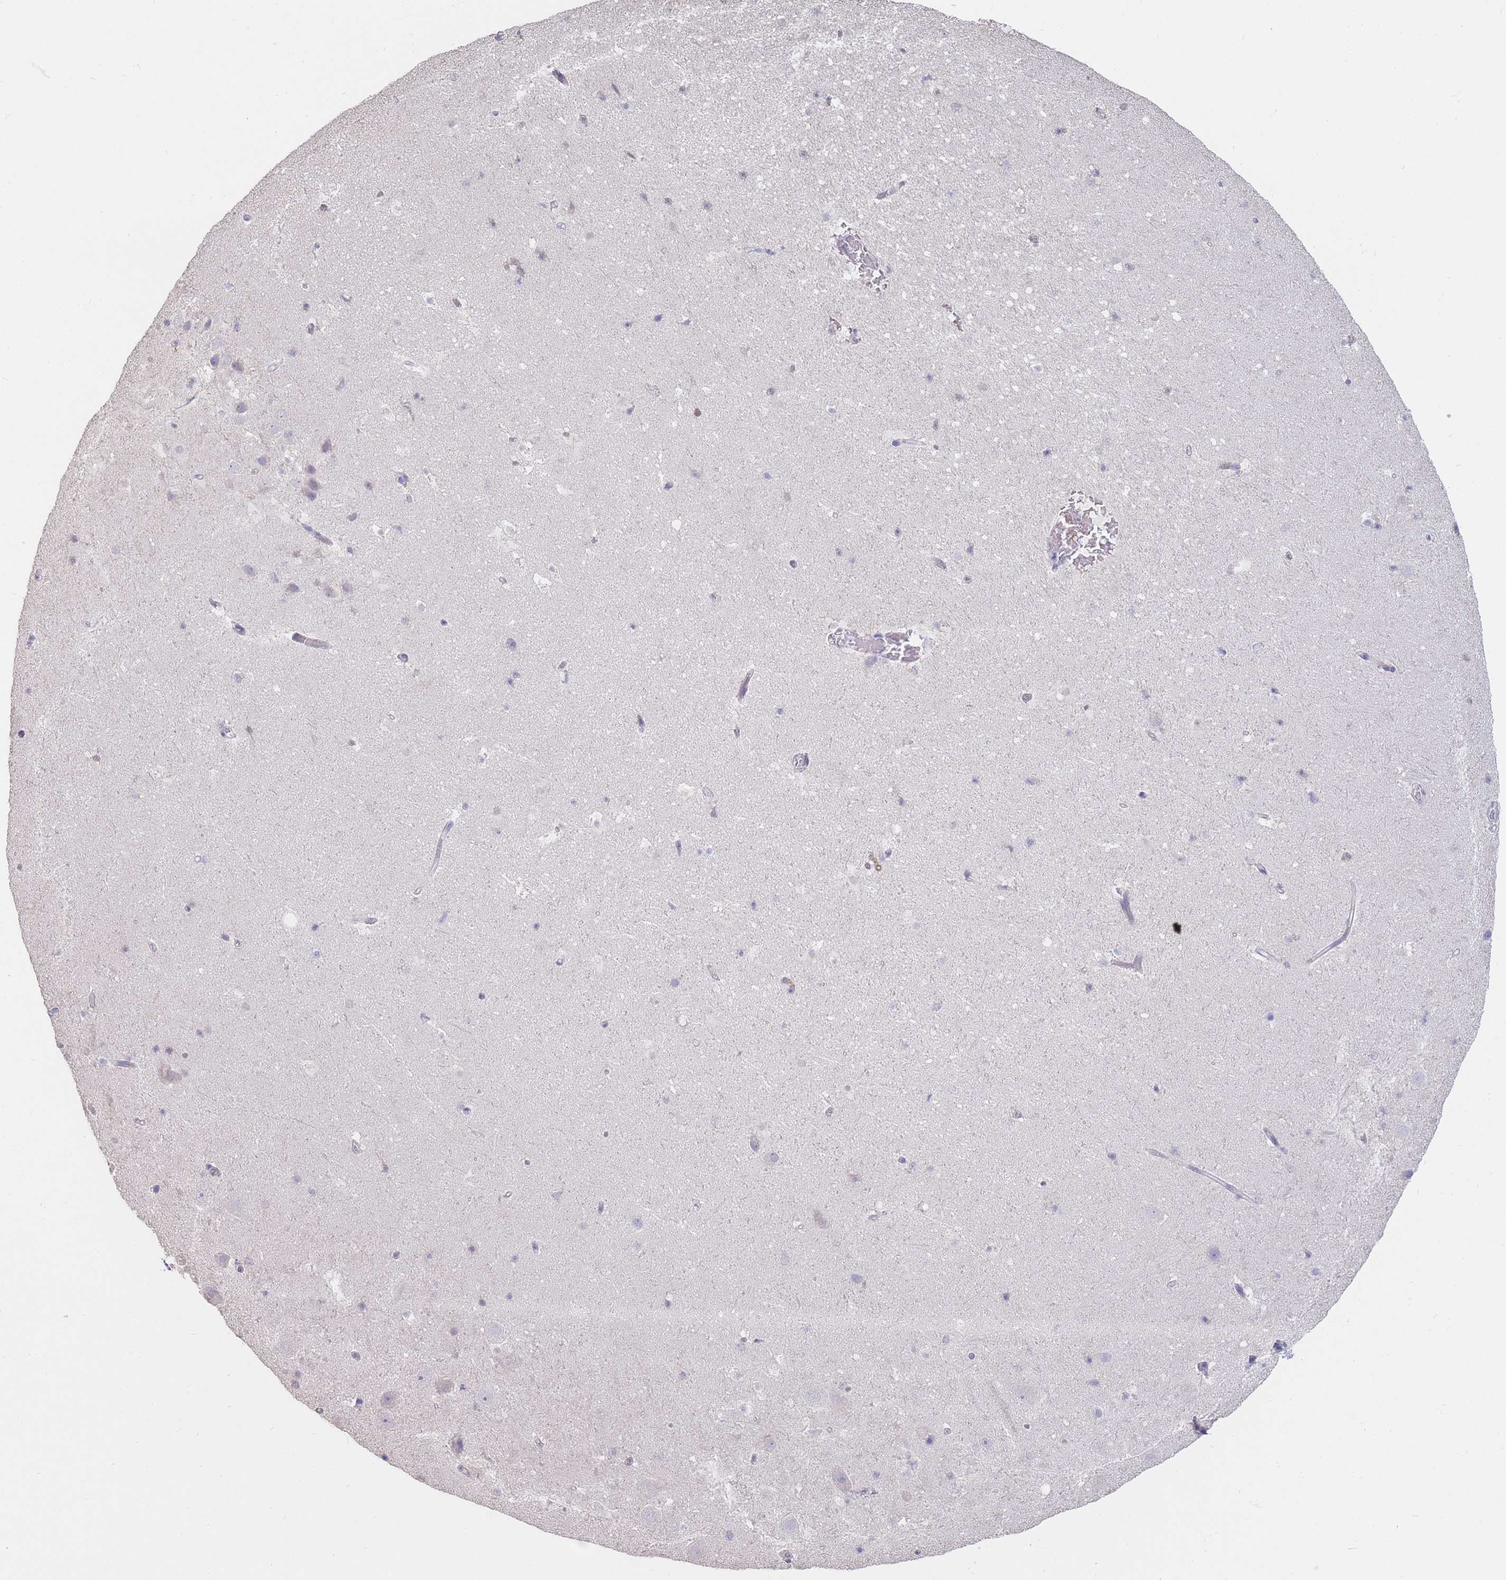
{"staining": {"intensity": "negative", "quantity": "none", "location": "none"}, "tissue": "hippocampus", "cell_type": "Glial cells", "image_type": "normal", "snomed": [{"axis": "morphology", "description": "Normal tissue, NOS"}, {"axis": "topography", "description": "Hippocampus"}], "caption": "Protein analysis of normal hippocampus displays no significant expression in glial cells.", "gene": "CLEC12A", "patient": {"sex": "male", "age": 37}}